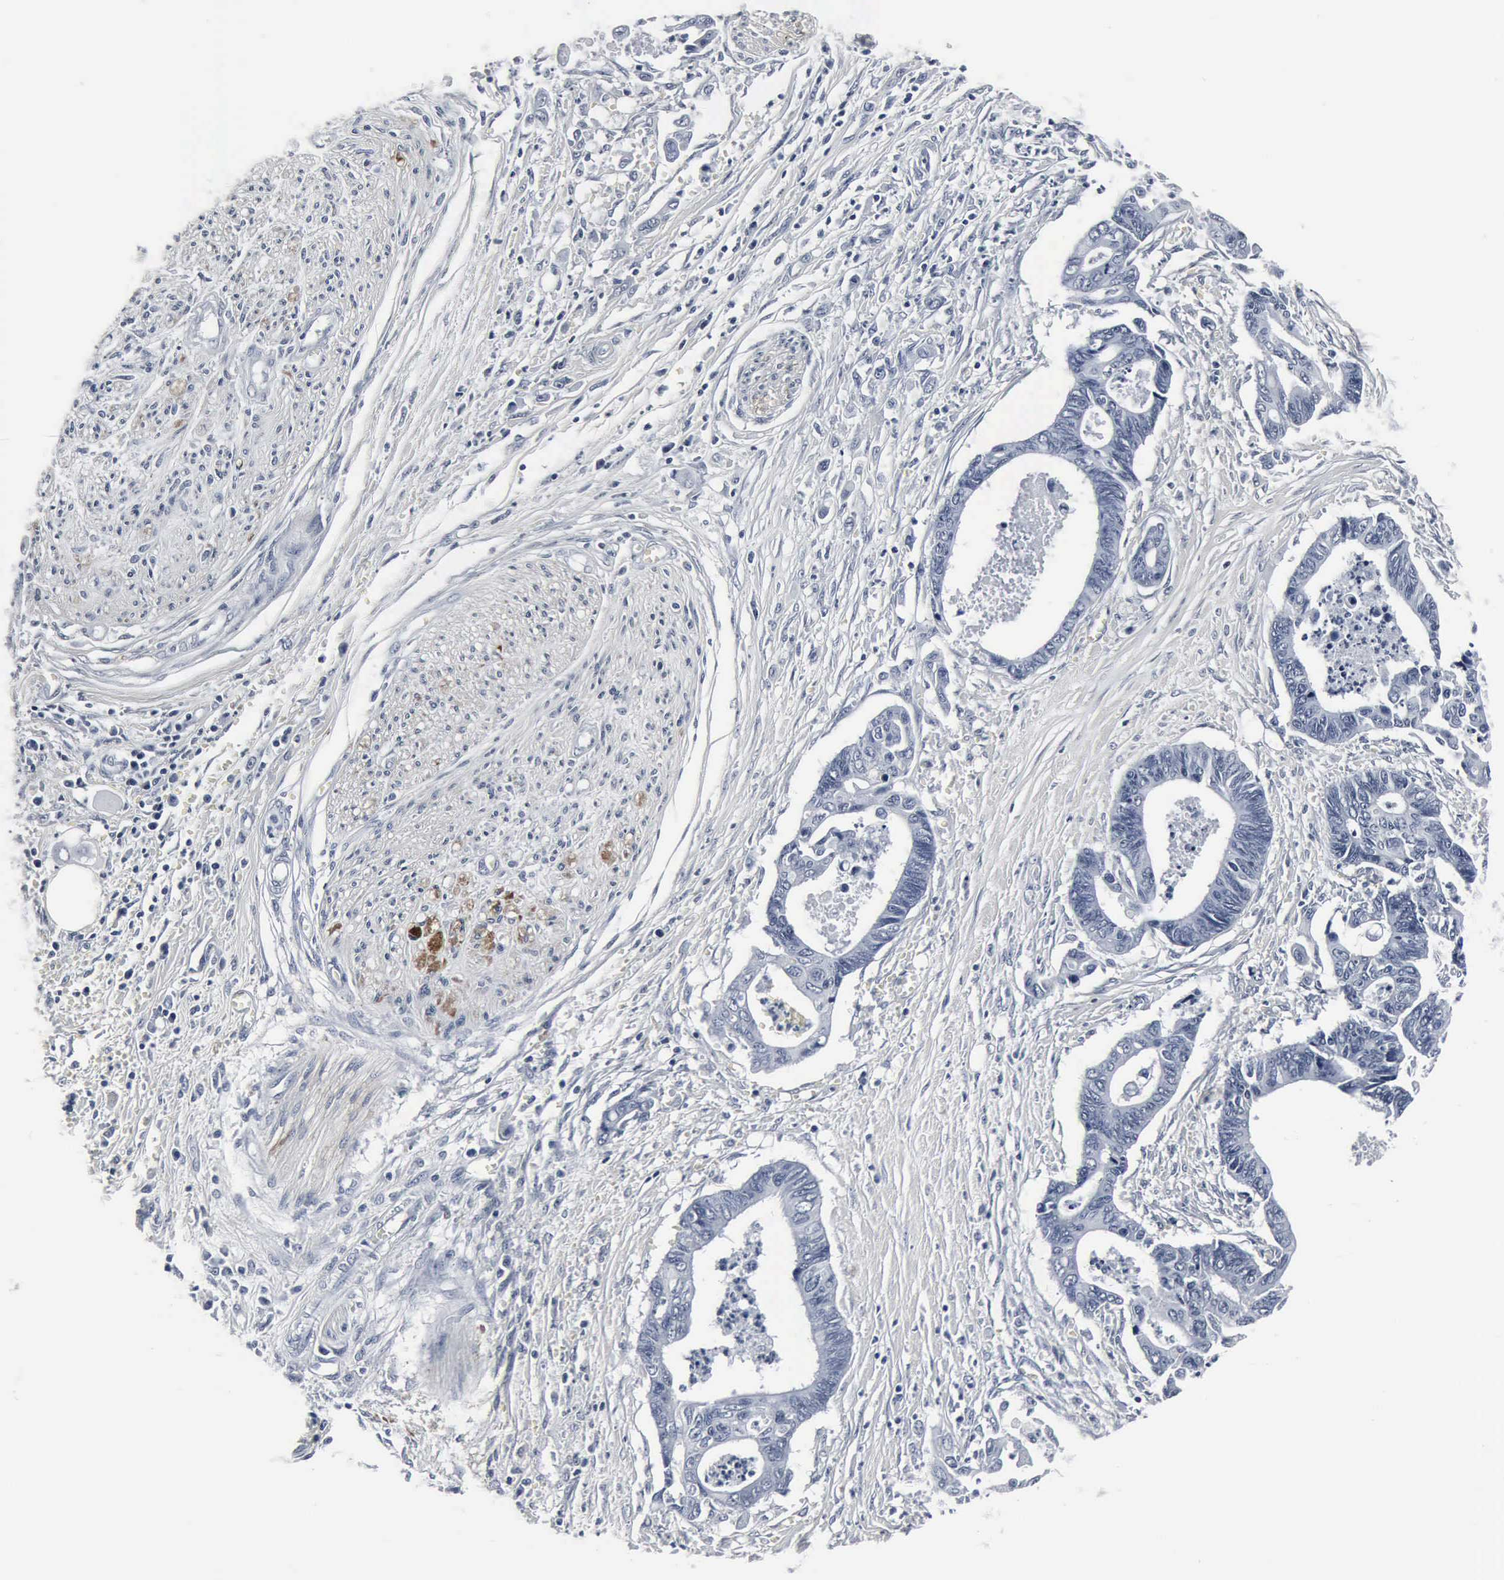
{"staining": {"intensity": "negative", "quantity": "none", "location": "none"}, "tissue": "pancreatic cancer", "cell_type": "Tumor cells", "image_type": "cancer", "snomed": [{"axis": "morphology", "description": "Adenocarcinoma, NOS"}, {"axis": "topography", "description": "Pancreas"}], "caption": "Immunohistochemistry (IHC) micrograph of pancreatic adenocarcinoma stained for a protein (brown), which displays no expression in tumor cells.", "gene": "SNAP25", "patient": {"sex": "female", "age": 70}}